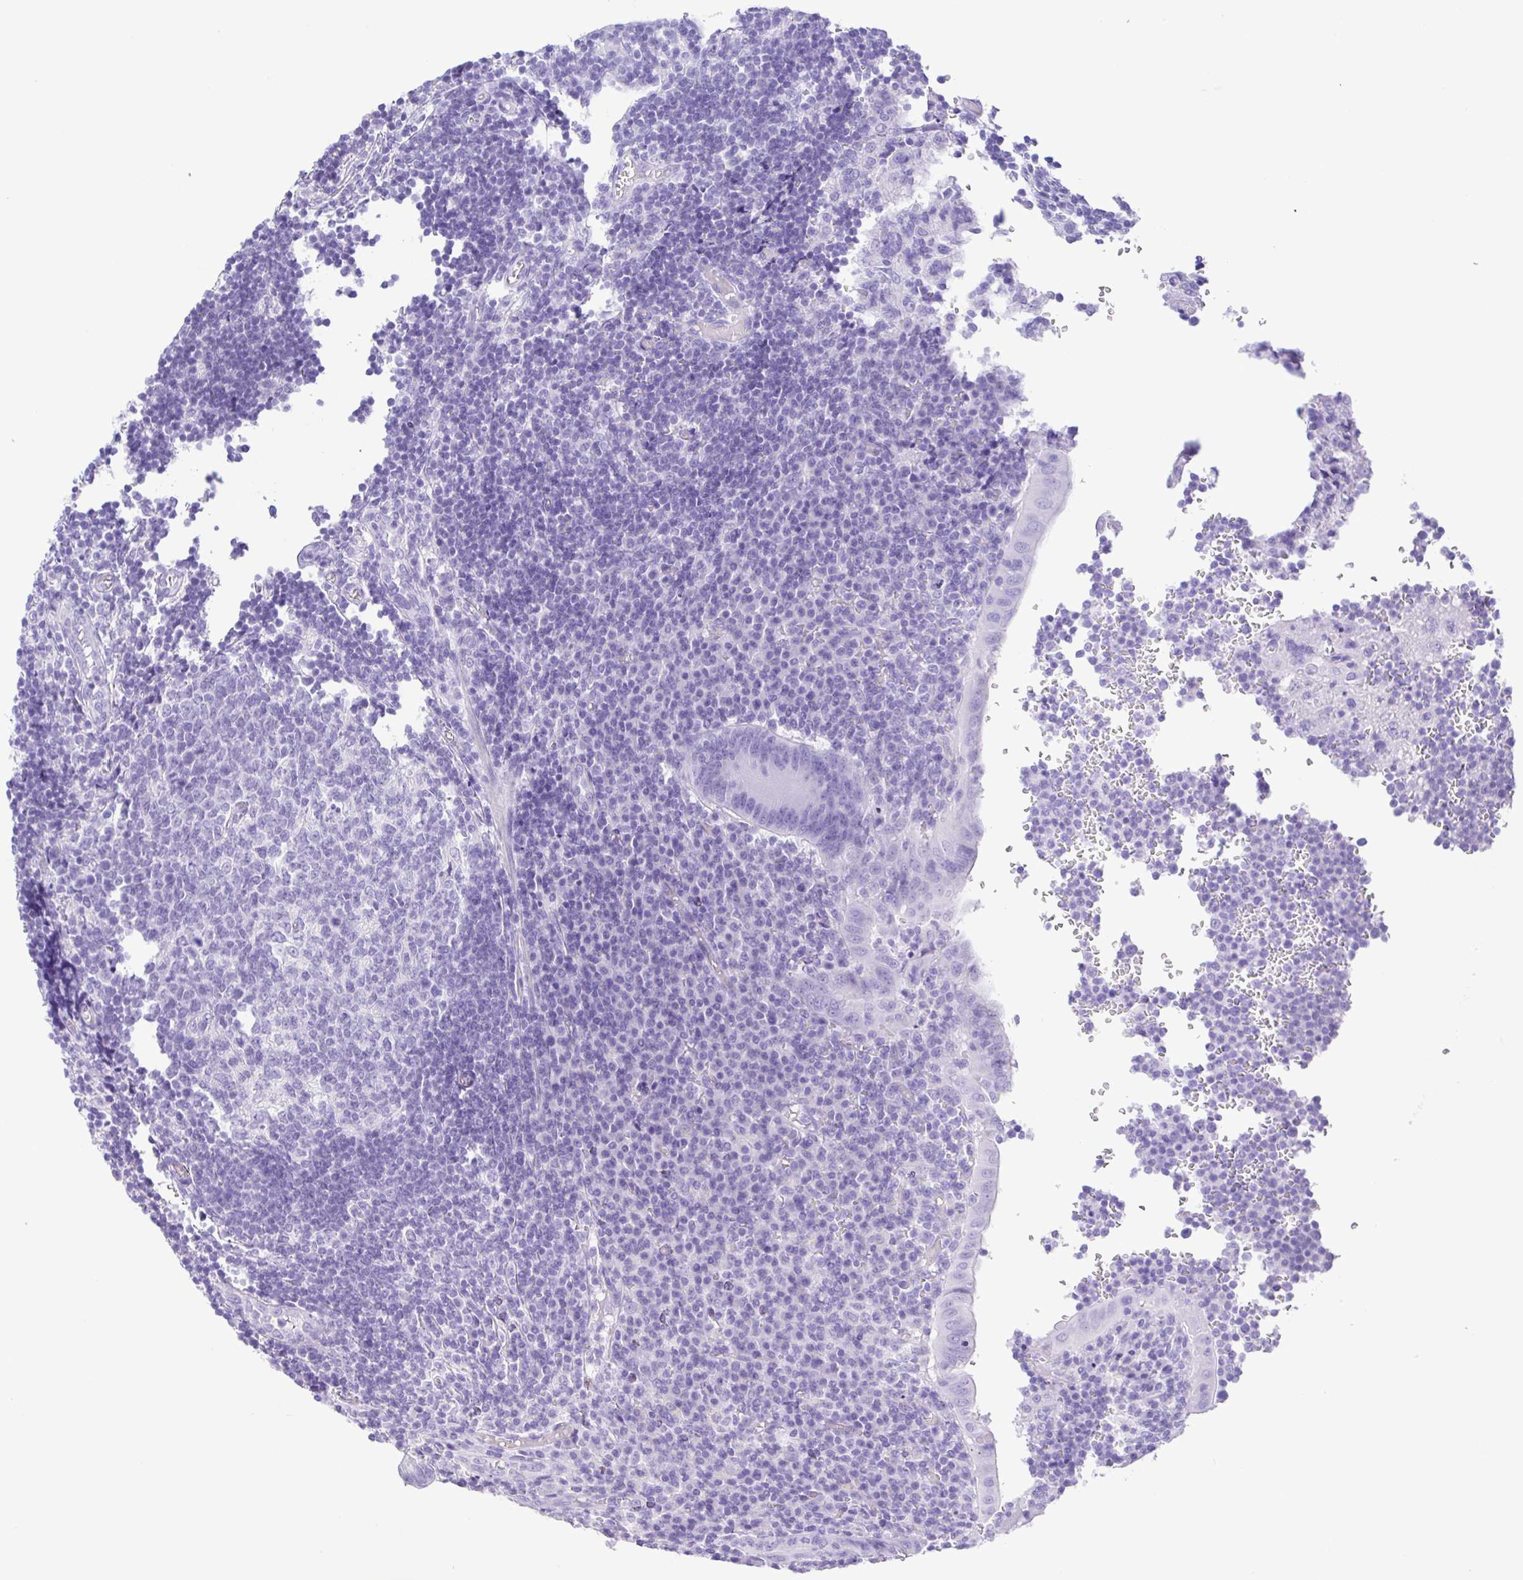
{"staining": {"intensity": "weak", "quantity": "<25%", "location": "cytoplasmic/membranous"}, "tissue": "appendix", "cell_type": "Glandular cells", "image_type": "normal", "snomed": [{"axis": "morphology", "description": "Normal tissue, NOS"}, {"axis": "topography", "description": "Appendix"}], "caption": "Appendix was stained to show a protein in brown. There is no significant positivity in glandular cells. The staining is performed using DAB brown chromogen with nuclei counter-stained in using hematoxylin.", "gene": "OVGP1", "patient": {"sex": "male", "age": 18}}